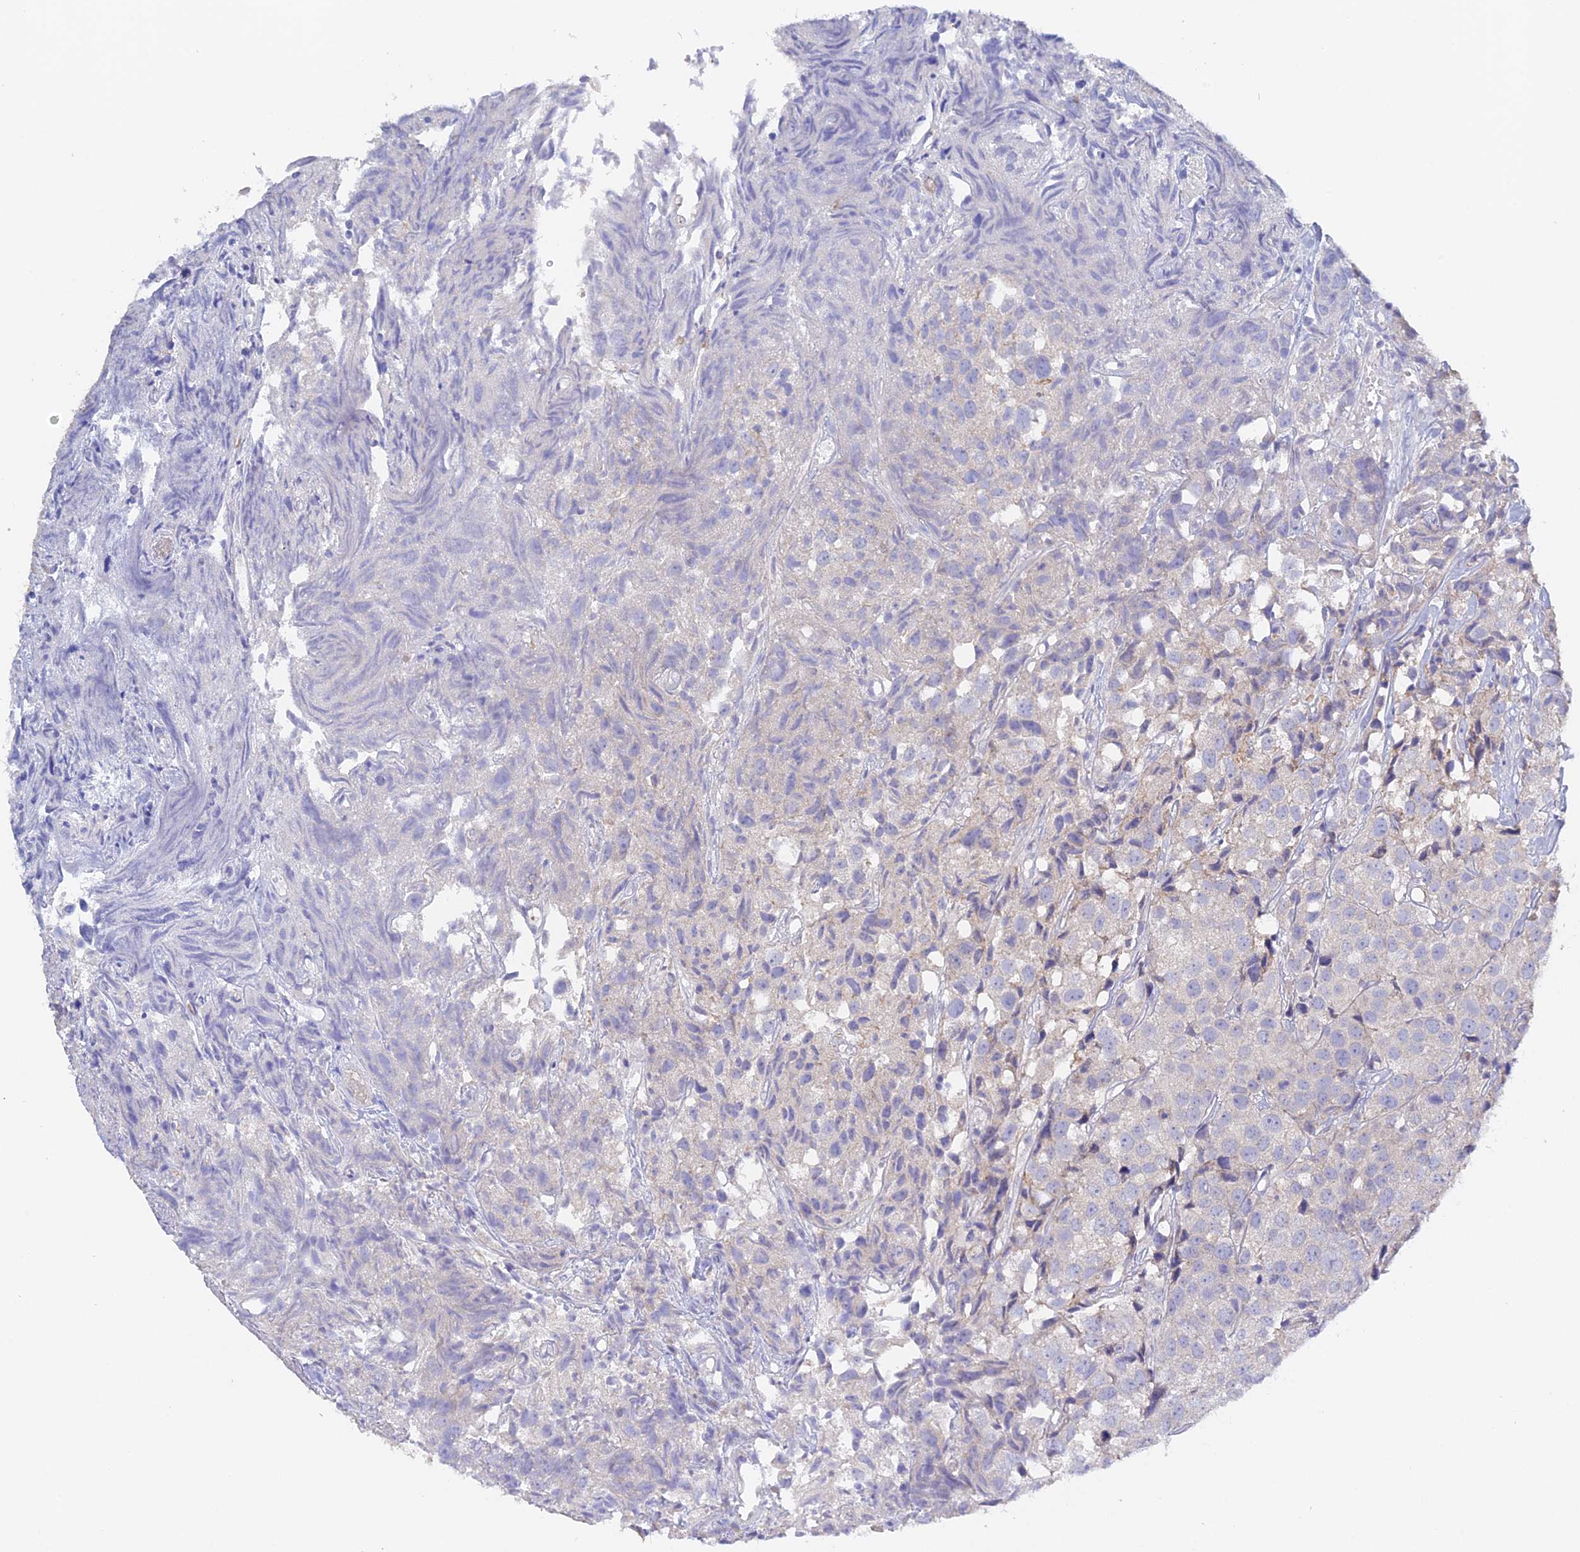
{"staining": {"intensity": "negative", "quantity": "none", "location": "none"}, "tissue": "urothelial cancer", "cell_type": "Tumor cells", "image_type": "cancer", "snomed": [{"axis": "morphology", "description": "Urothelial carcinoma, High grade"}, {"axis": "topography", "description": "Urinary bladder"}], "caption": "High magnification brightfield microscopy of high-grade urothelial carcinoma stained with DAB (3,3'-diaminobenzidine) (brown) and counterstained with hematoxylin (blue): tumor cells show no significant expression.", "gene": "ADGRA1", "patient": {"sex": "female", "age": 75}}